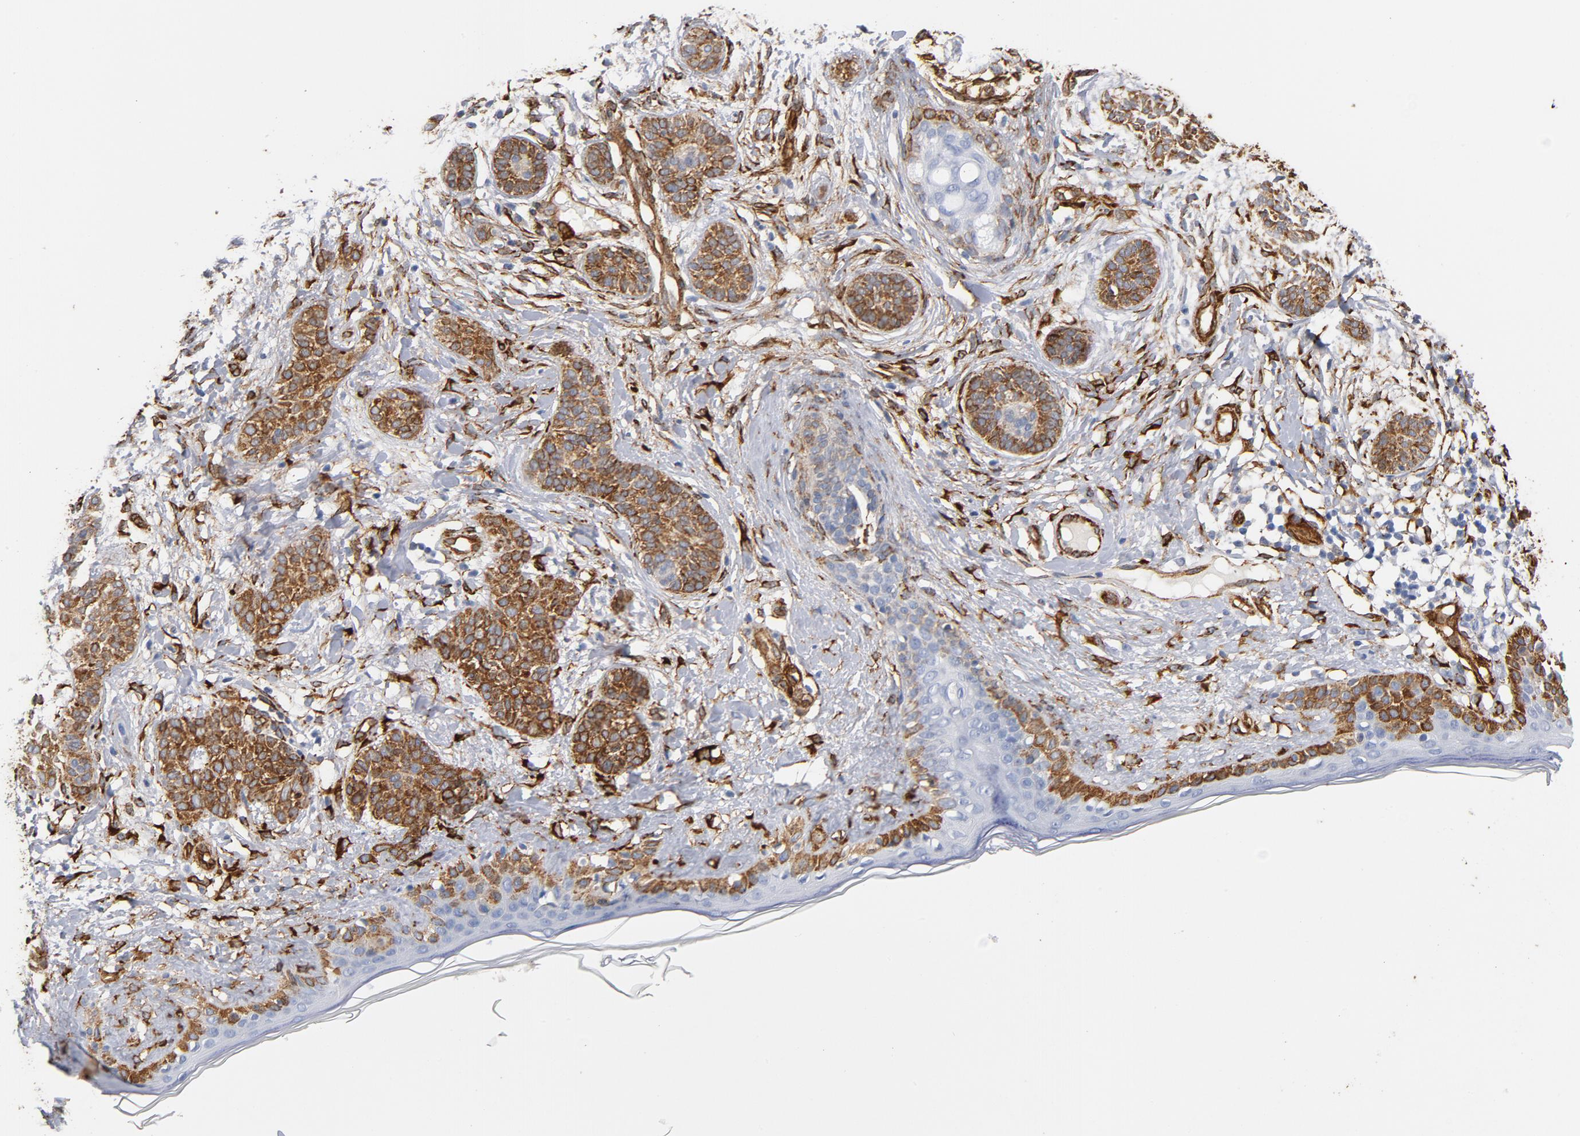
{"staining": {"intensity": "strong", "quantity": ">75%", "location": "cytoplasmic/membranous"}, "tissue": "skin cancer", "cell_type": "Tumor cells", "image_type": "cancer", "snomed": [{"axis": "morphology", "description": "Normal tissue, NOS"}, {"axis": "morphology", "description": "Basal cell carcinoma"}, {"axis": "topography", "description": "Skin"}], "caption": "IHC staining of skin cancer, which displays high levels of strong cytoplasmic/membranous staining in about >75% of tumor cells indicating strong cytoplasmic/membranous protein expression. The staining was performed using DAB (3,3'-diaminobenzidine) (brown) for protein detection and nuclei were counterstained in hematoxylin (blue).", "gene": "SERPINH1", "patient": {"sex": "male", "age": 63}}